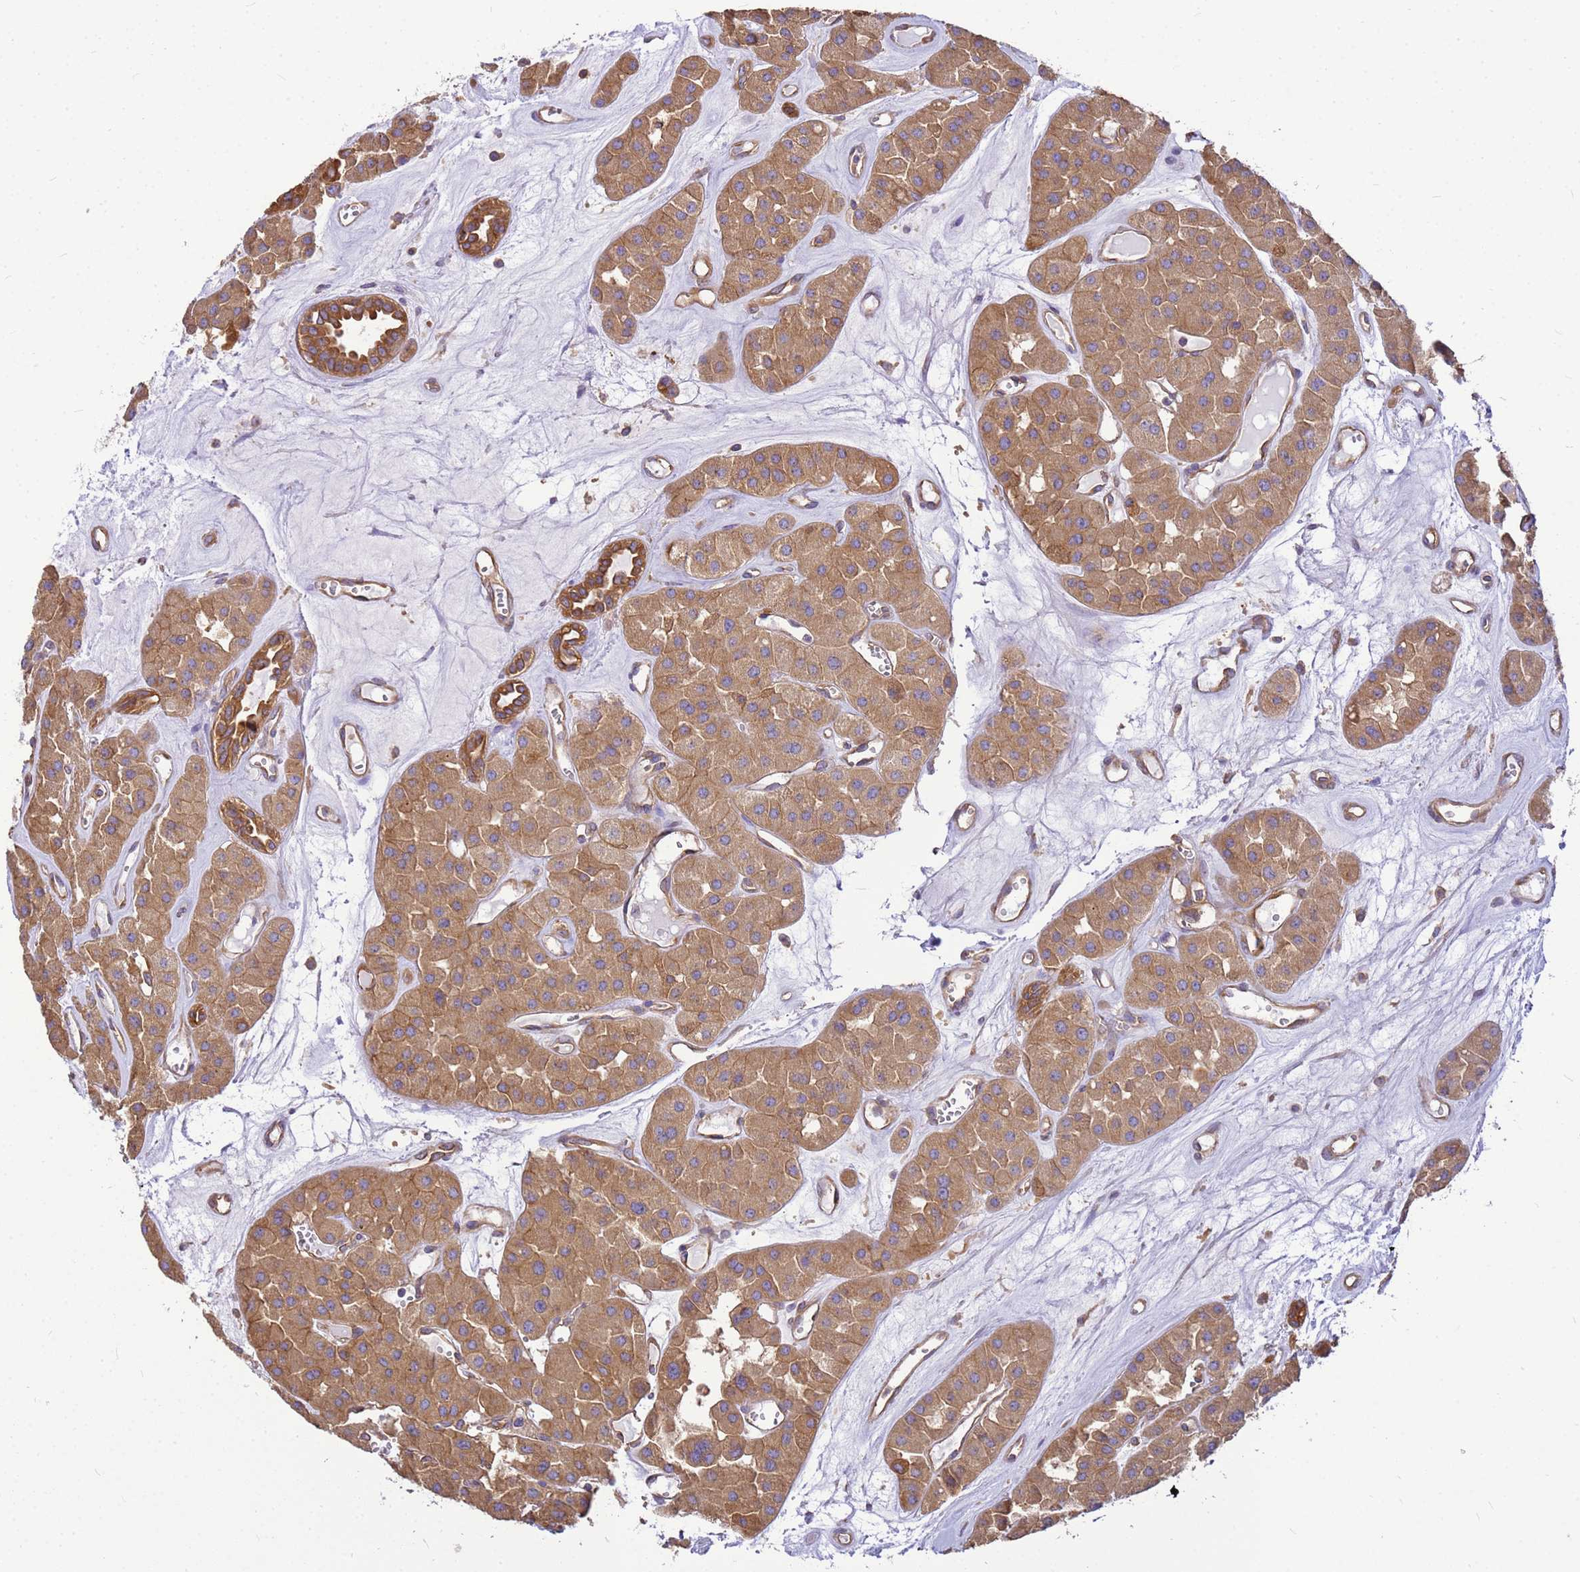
{"staining": {"intensity": "moderate", "quantity": ">75%", "location": "cytoplasmic/membranous"}, "tissue": "renal cancer", "cell_type": "Tumor cells", "image_type": "cancer", "snomed": [{"axis": "morphology", "description": "Carcinoma, NOS"}, {"axis": "topography", "description": "Kidney"}], "caption": "Immunohistochemistry histopathology image of carcinoma (renal) stained for a protein (brown), which shows medium levels of moderate cytoplasmic/membranous staining in about >75% of tumor cells.", "gene": "TUBB1", "patient": {"sex": "female", "age": 75}}